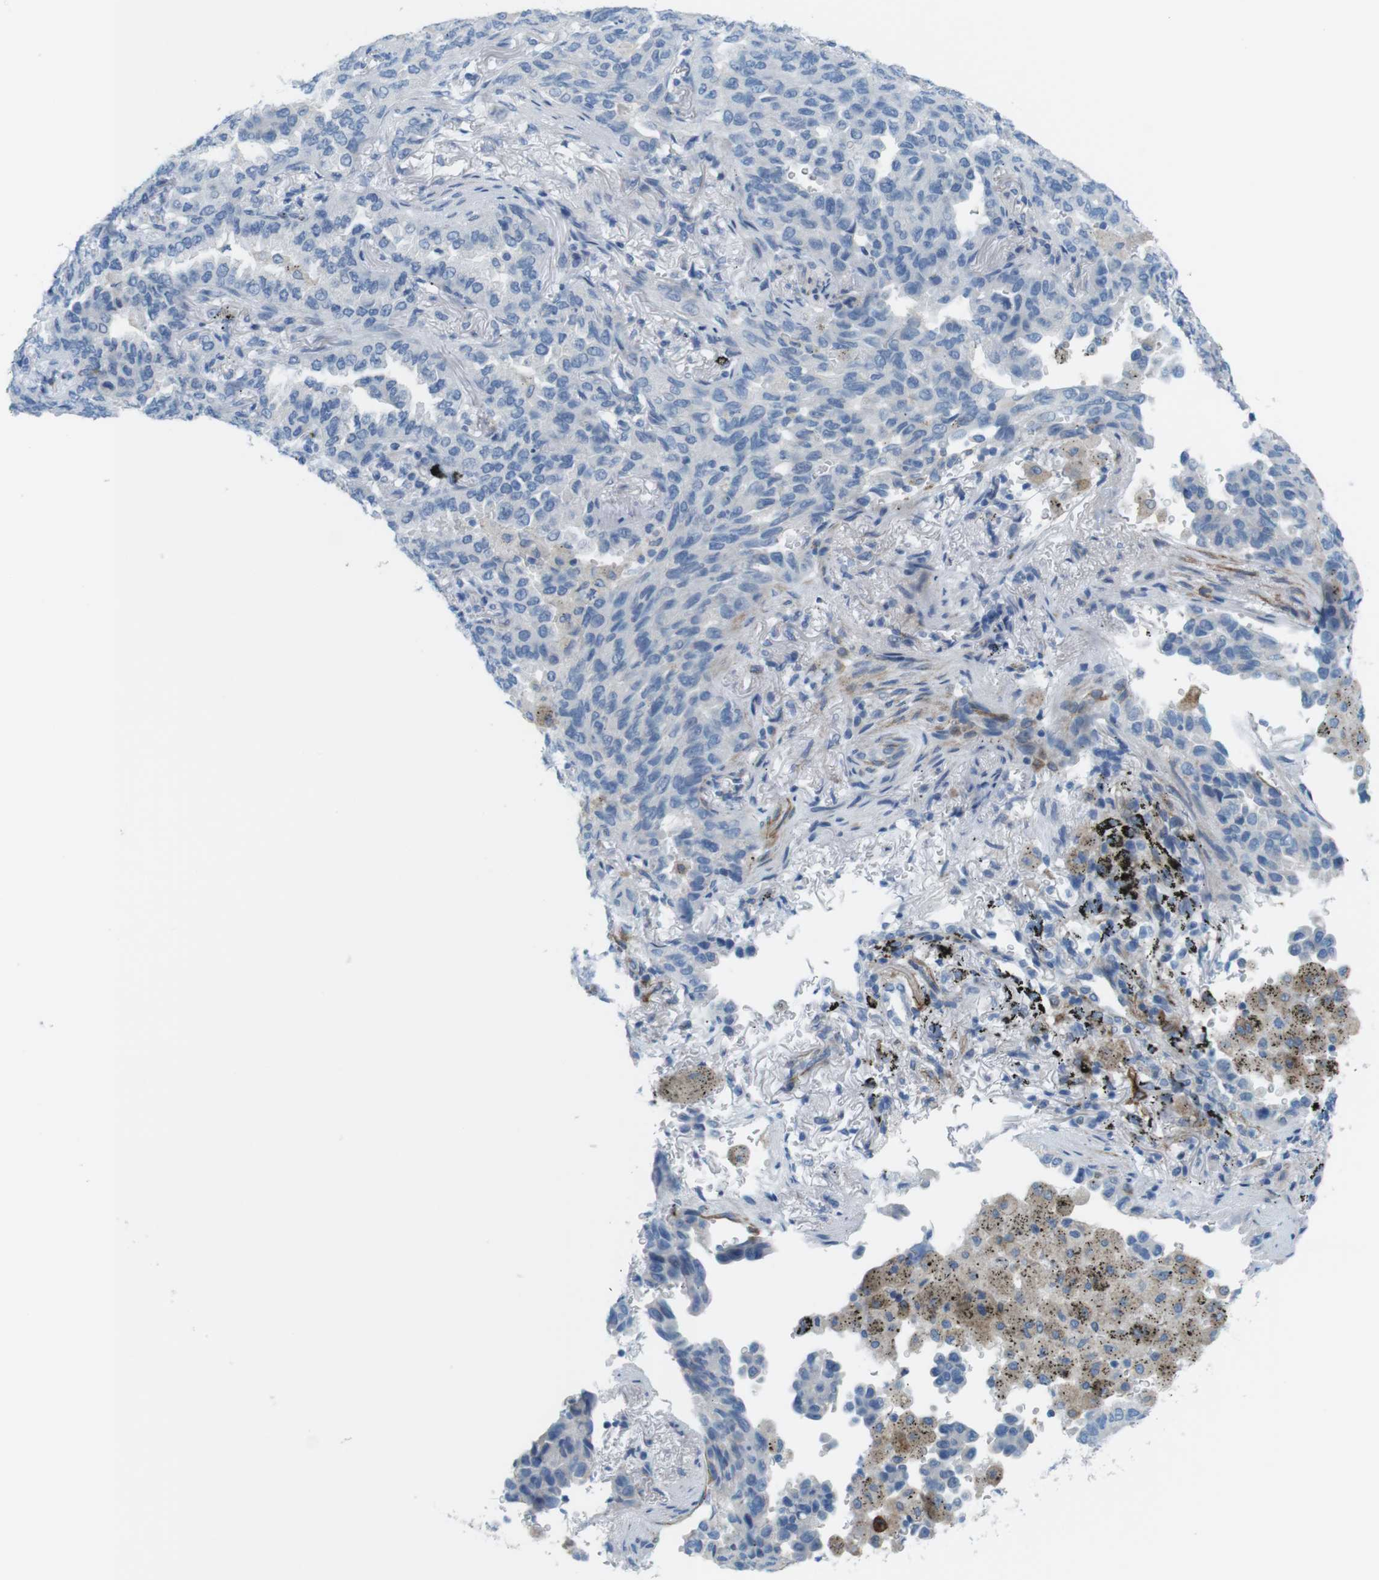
{"staining": {"intensity": "negative", "quantity": "none", "location": "none"}, "tissue": "lung cancer", "cell_type": "Tumor cells", "image_type": "cancer", "snomed": [{"axis": "morphology", "description": "Normal tissue, NOS"}, {"axis": "morphology", "description": "Adenocarcinoma, NOS"}, {"axis": "topography", "description": "Lung"}], "caption": "There is no significant positivity in tumor cells of lung cancer.", "gene": "MYH9", "patient": {"sex": "male", "age": 59}}